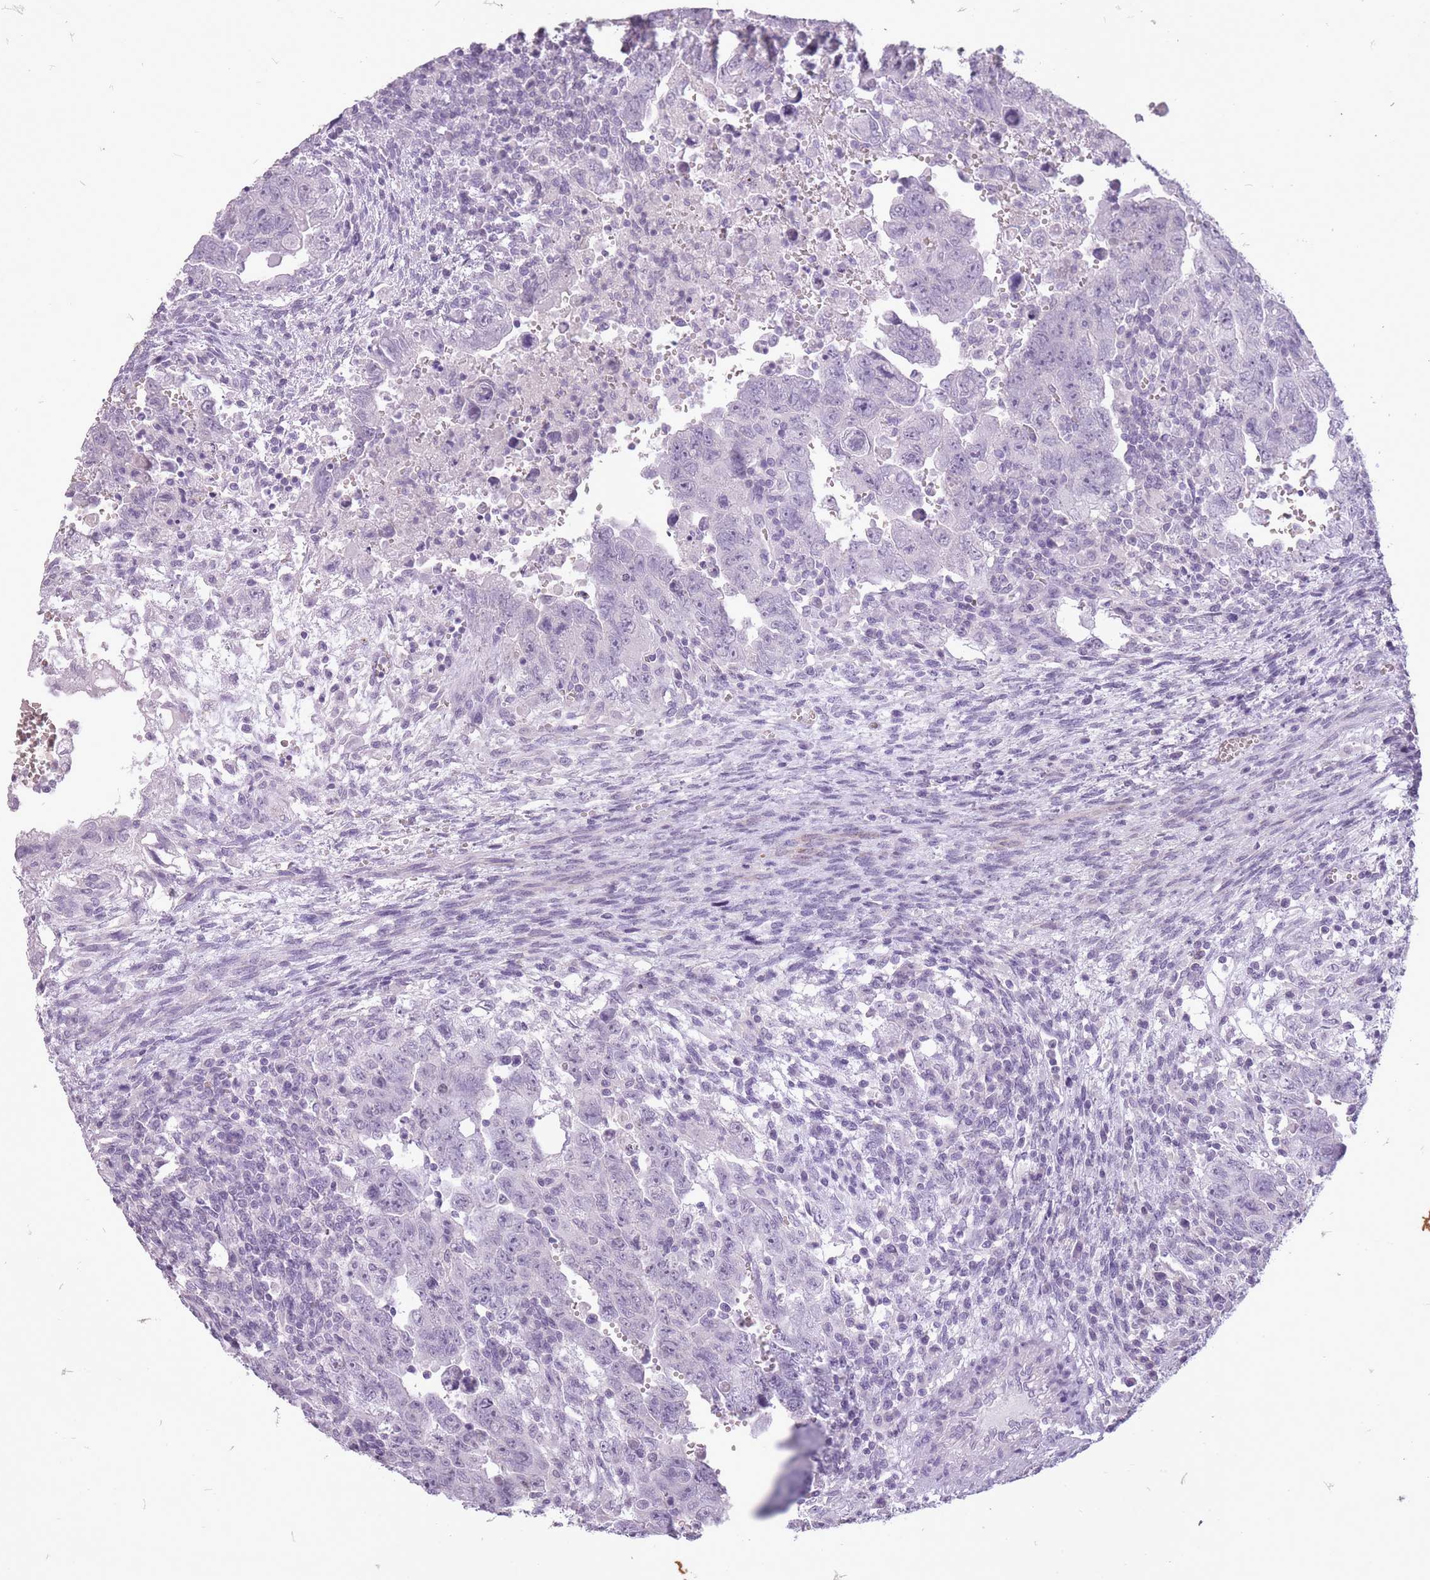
{"staining": {"intensity": "negative", "quantity": "none", "location": "none"}, "tissue": "testis cancer", "cell_type": "Tumor cells", "image_type": "cancer", "snomed": [{"axis": "morphology", "description": "Carcinoma, Embryonal, NOS"}, {"axis": "topography", "description": "Testis"}], "caption": "Image shows no protein expression in tumor cells of testis embryonal carcinoma tissue. Nuclei are stained in blue.", "gene": "RFX4", "patient": {"sex": "male", "age": 28}}